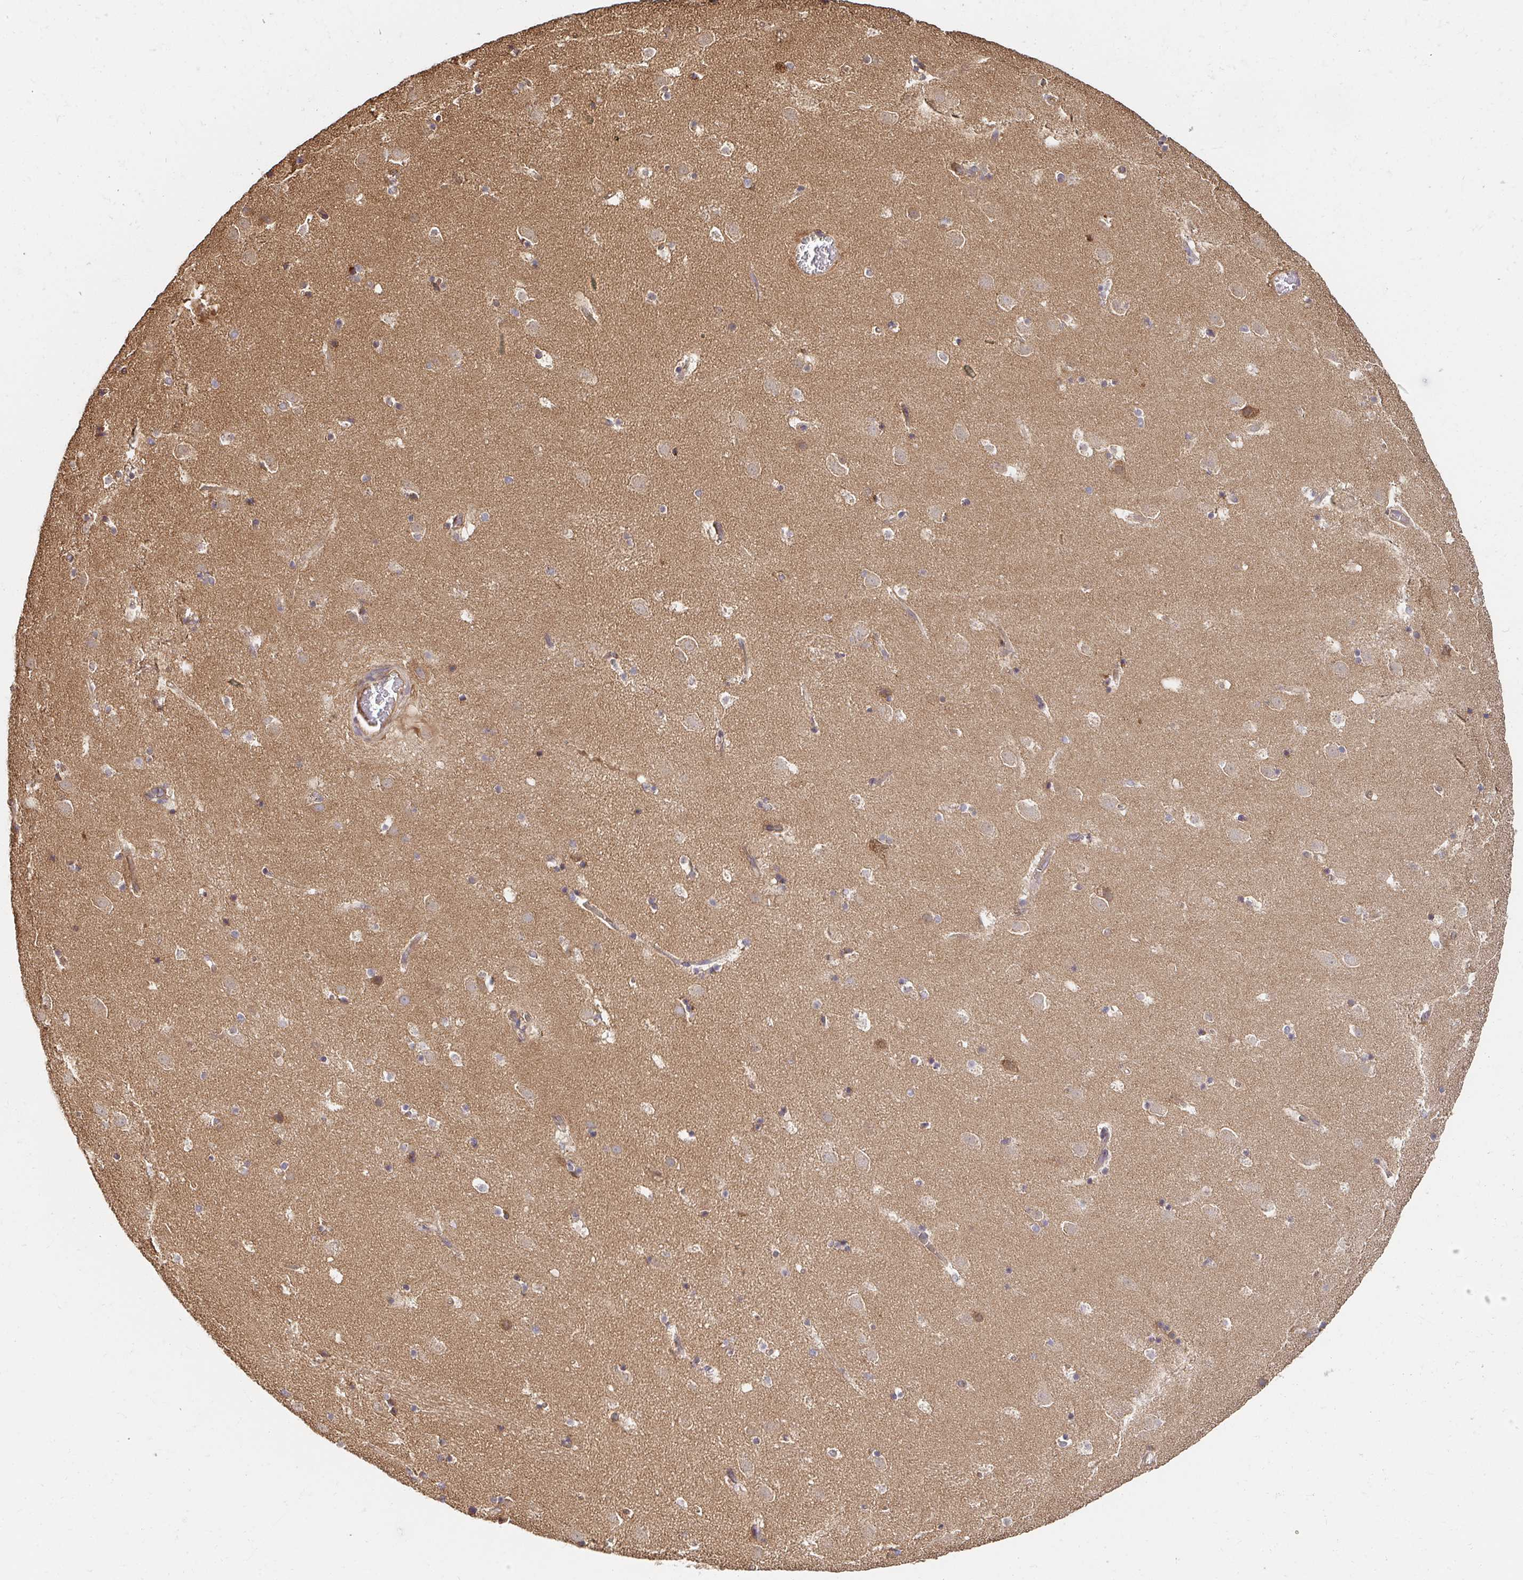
{"staining": {"intensity": "moderate", "quantity": "<25%", "location": "cytoplasmic/membranous"}, "tissue": "caudate", "cell_type": "Glial cells", "image_type": "normal", "snomed": [{"axis": "morphology", "description": "Normal tissue, NOS"}, {"axis": "topography", "description": "Lateral ventricle wall"}], "caption": "The photomicrograph exhibits a brown stain indicating the presence of a protein in the cytoplasmic/membranous of glial cells in caudate. (brown staining indicates protein expression, while blue staining denotes nuclei).", "gene": "APBB1", "patient": {"sex": "male", "age": 37}}